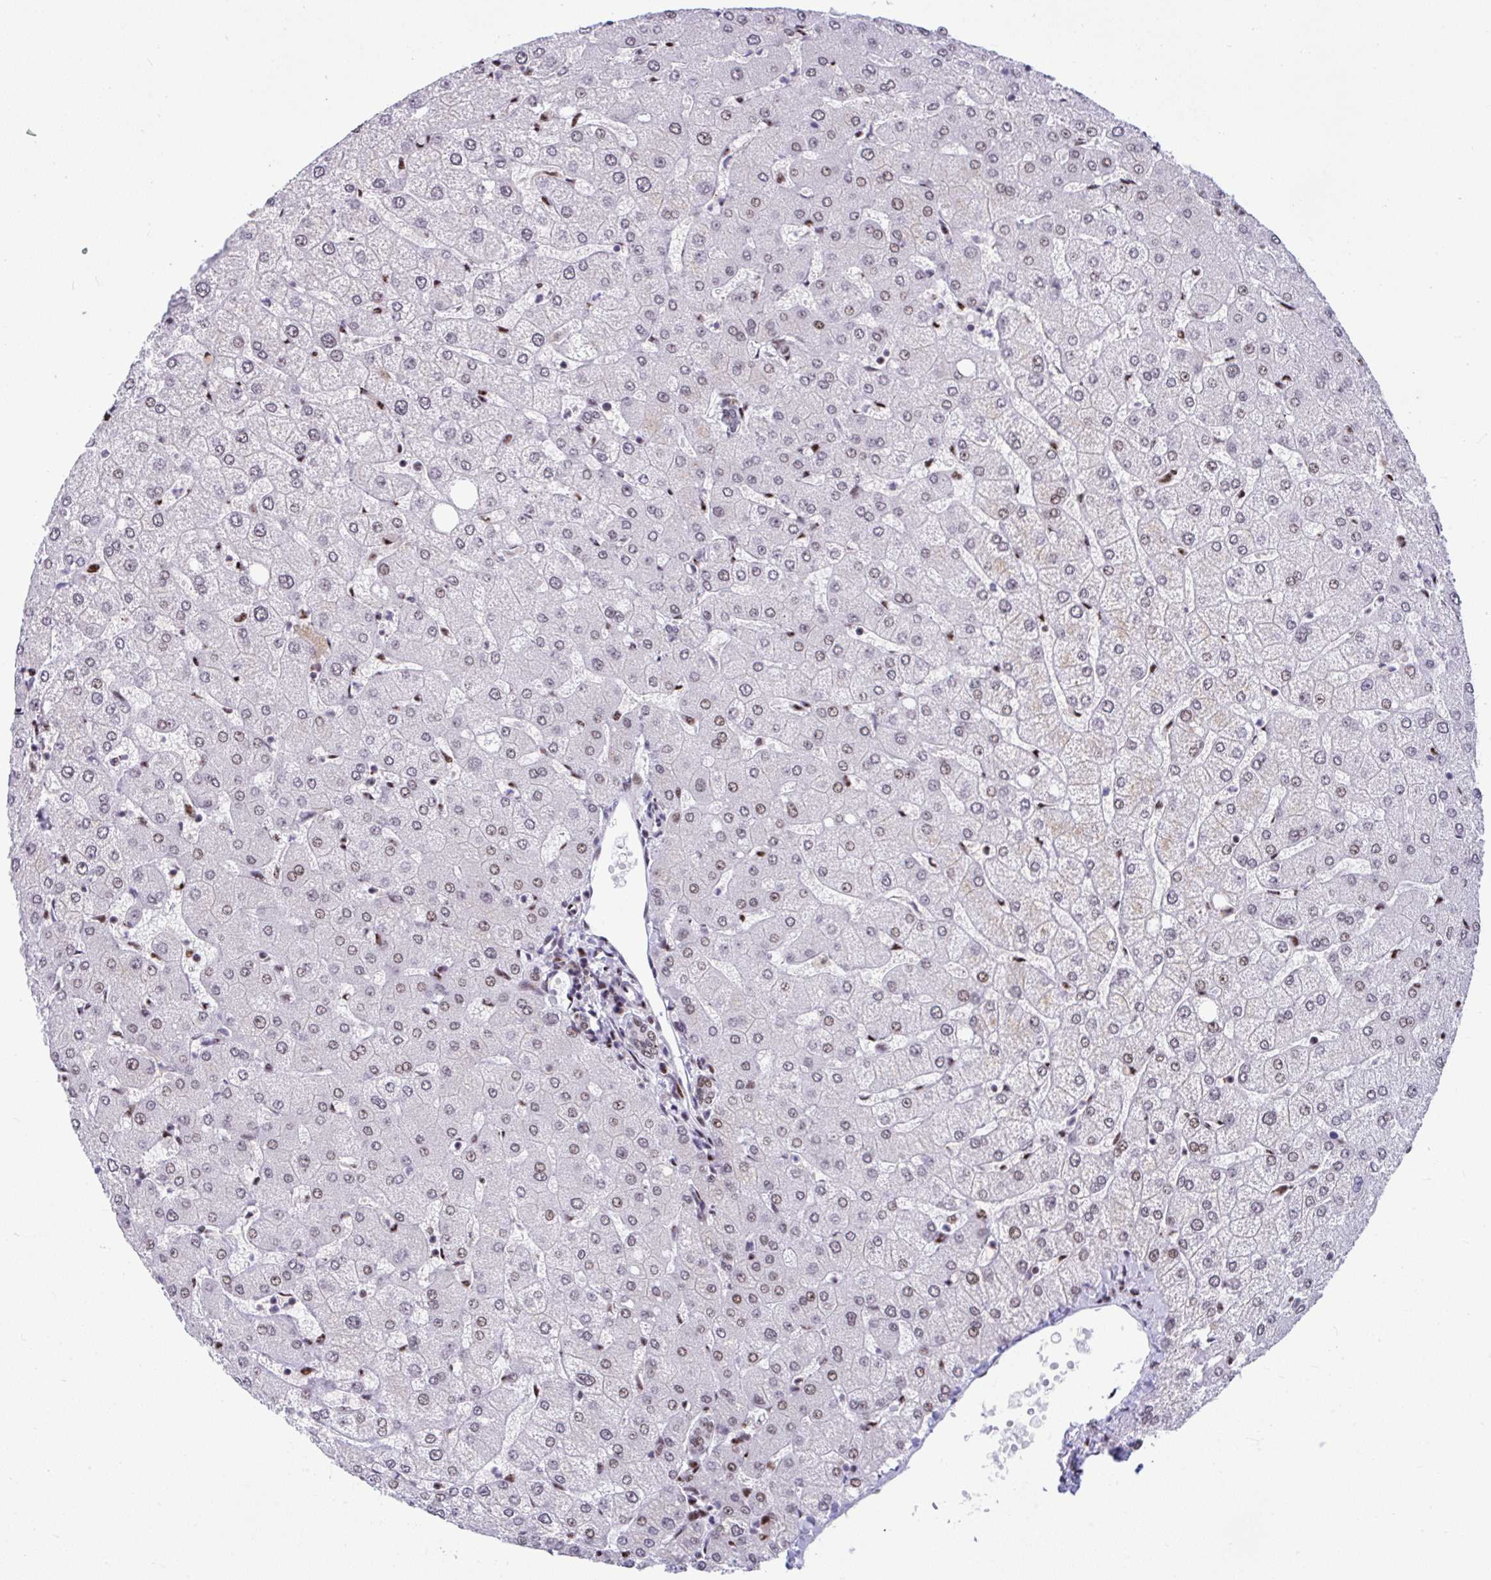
{"staining": {"intensity": "moderate", "quantity": ">75%", "location": "nuclear"}, "tissue": "liver", "cell_type": "Cholangiocytes", "image_type": "normal", "snomed": [{"axis": "morphology", "description": "Normal tissue, NOS"}, {"axis": "topography", "description": "Liver"}], "caption": "Protein expression analysis of normal human liver reveals moderate nuclear staining in about >75% of cholangiocytes. (DAB IHC with brightfield microscopy, high magnification).", "gene": "SLC35C2", "patient": {"sex": "female", "age": 54}}